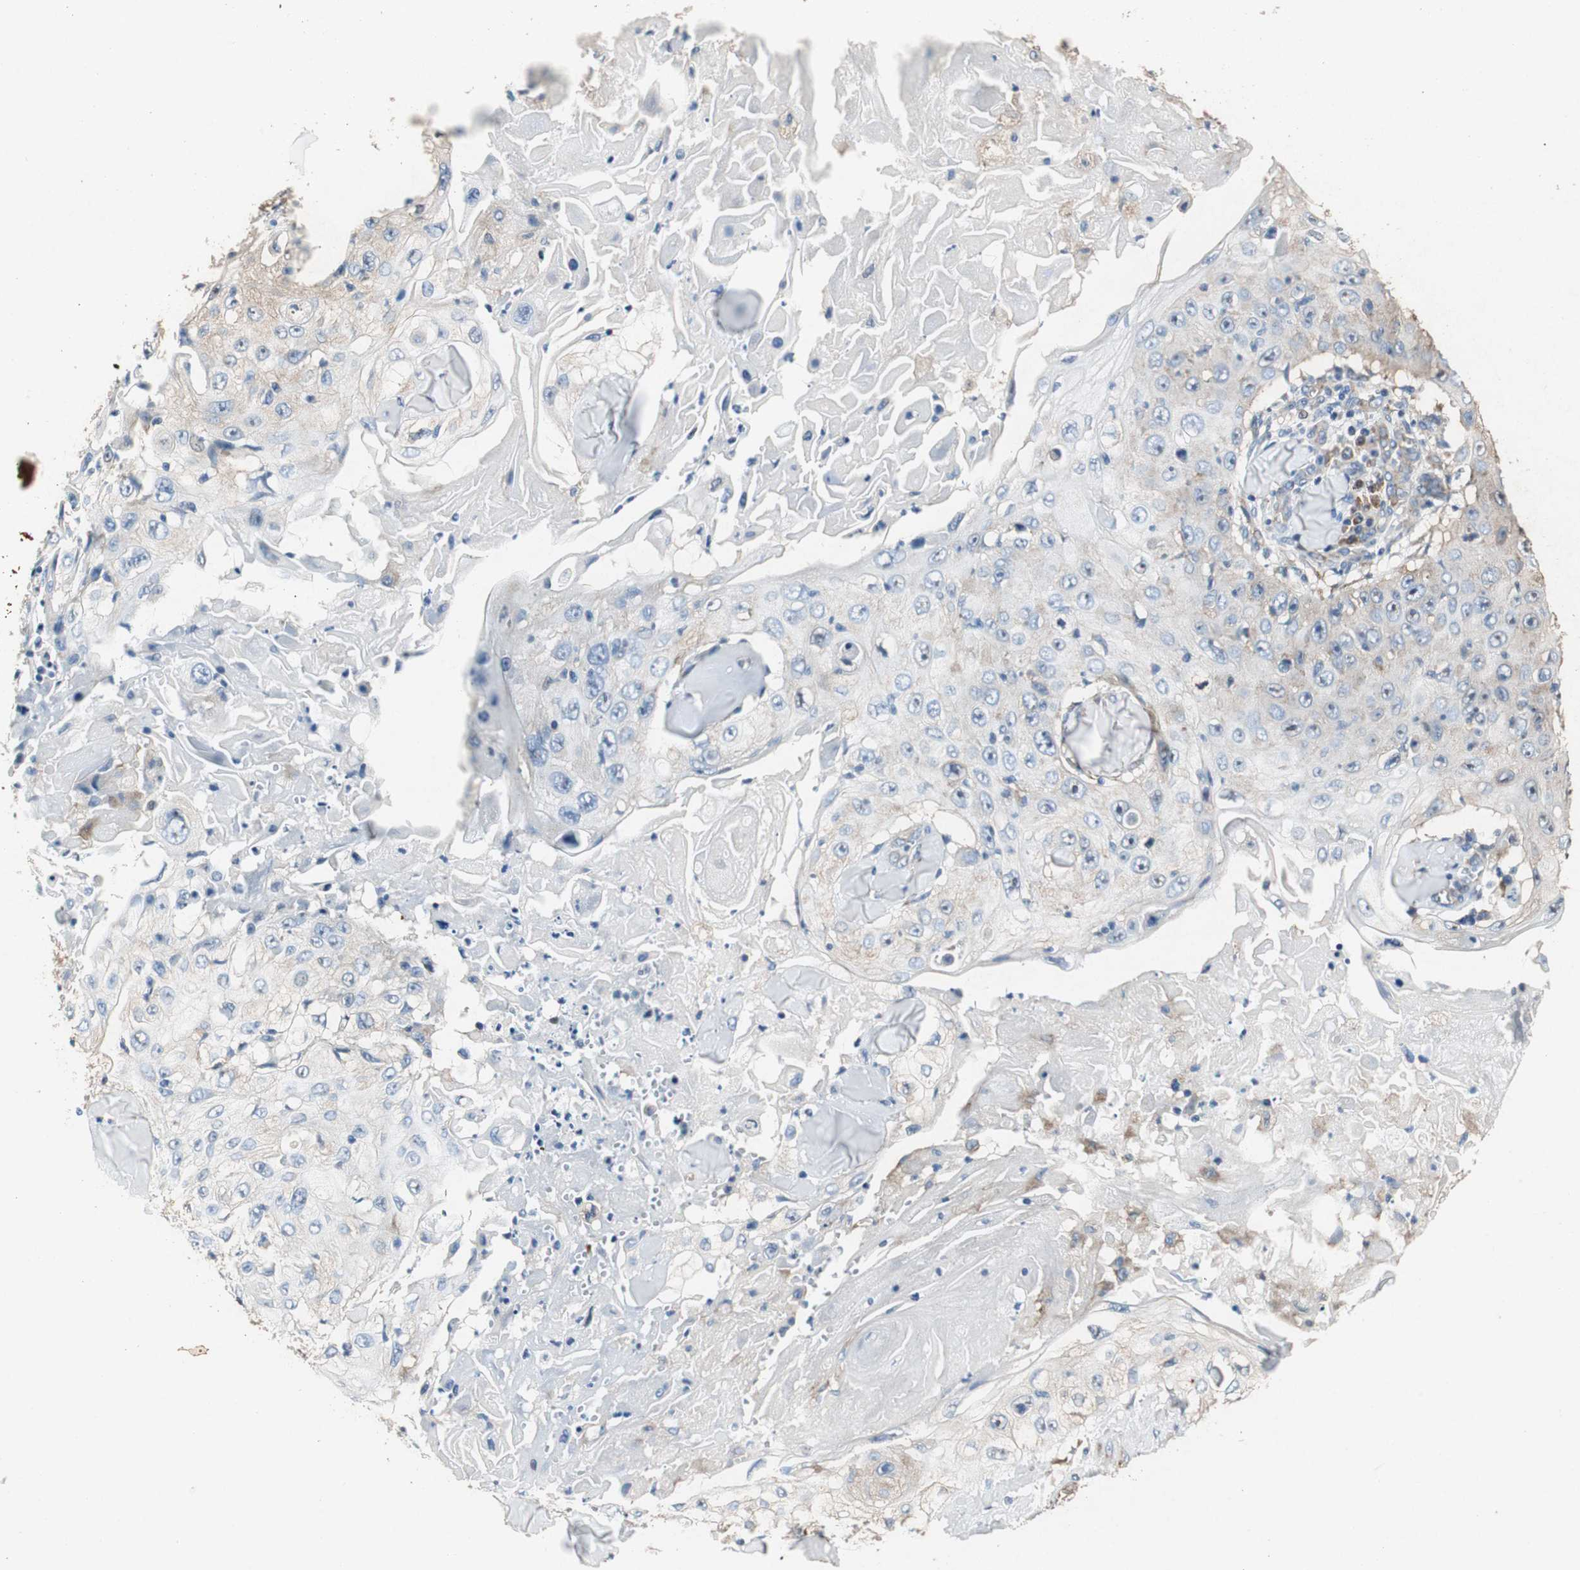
{"staining": {"intensity": "weak", "quantity": "25%-75%", "location": "cytoplasmic/membranous"}, "tissue": "skin cancer", "cell_type": "Tumor cells", "image_type": "cancer", "snomed": [{"axis": "morphology", "description": "Squamous cell carcinoma, NOS"}, {"axis": "topography", "description": "Skin"}], "caption": "Immunohistochemistry (IHC) (DAB (3,3'-diaminobenzidine)) staining of human skin cancer displays weak cytoplasmic/membranous protein positivity in approximately 25%-75% of tumor cells.", "gene": "RPL35", "patient": {"sex": "male", "age": 86}}